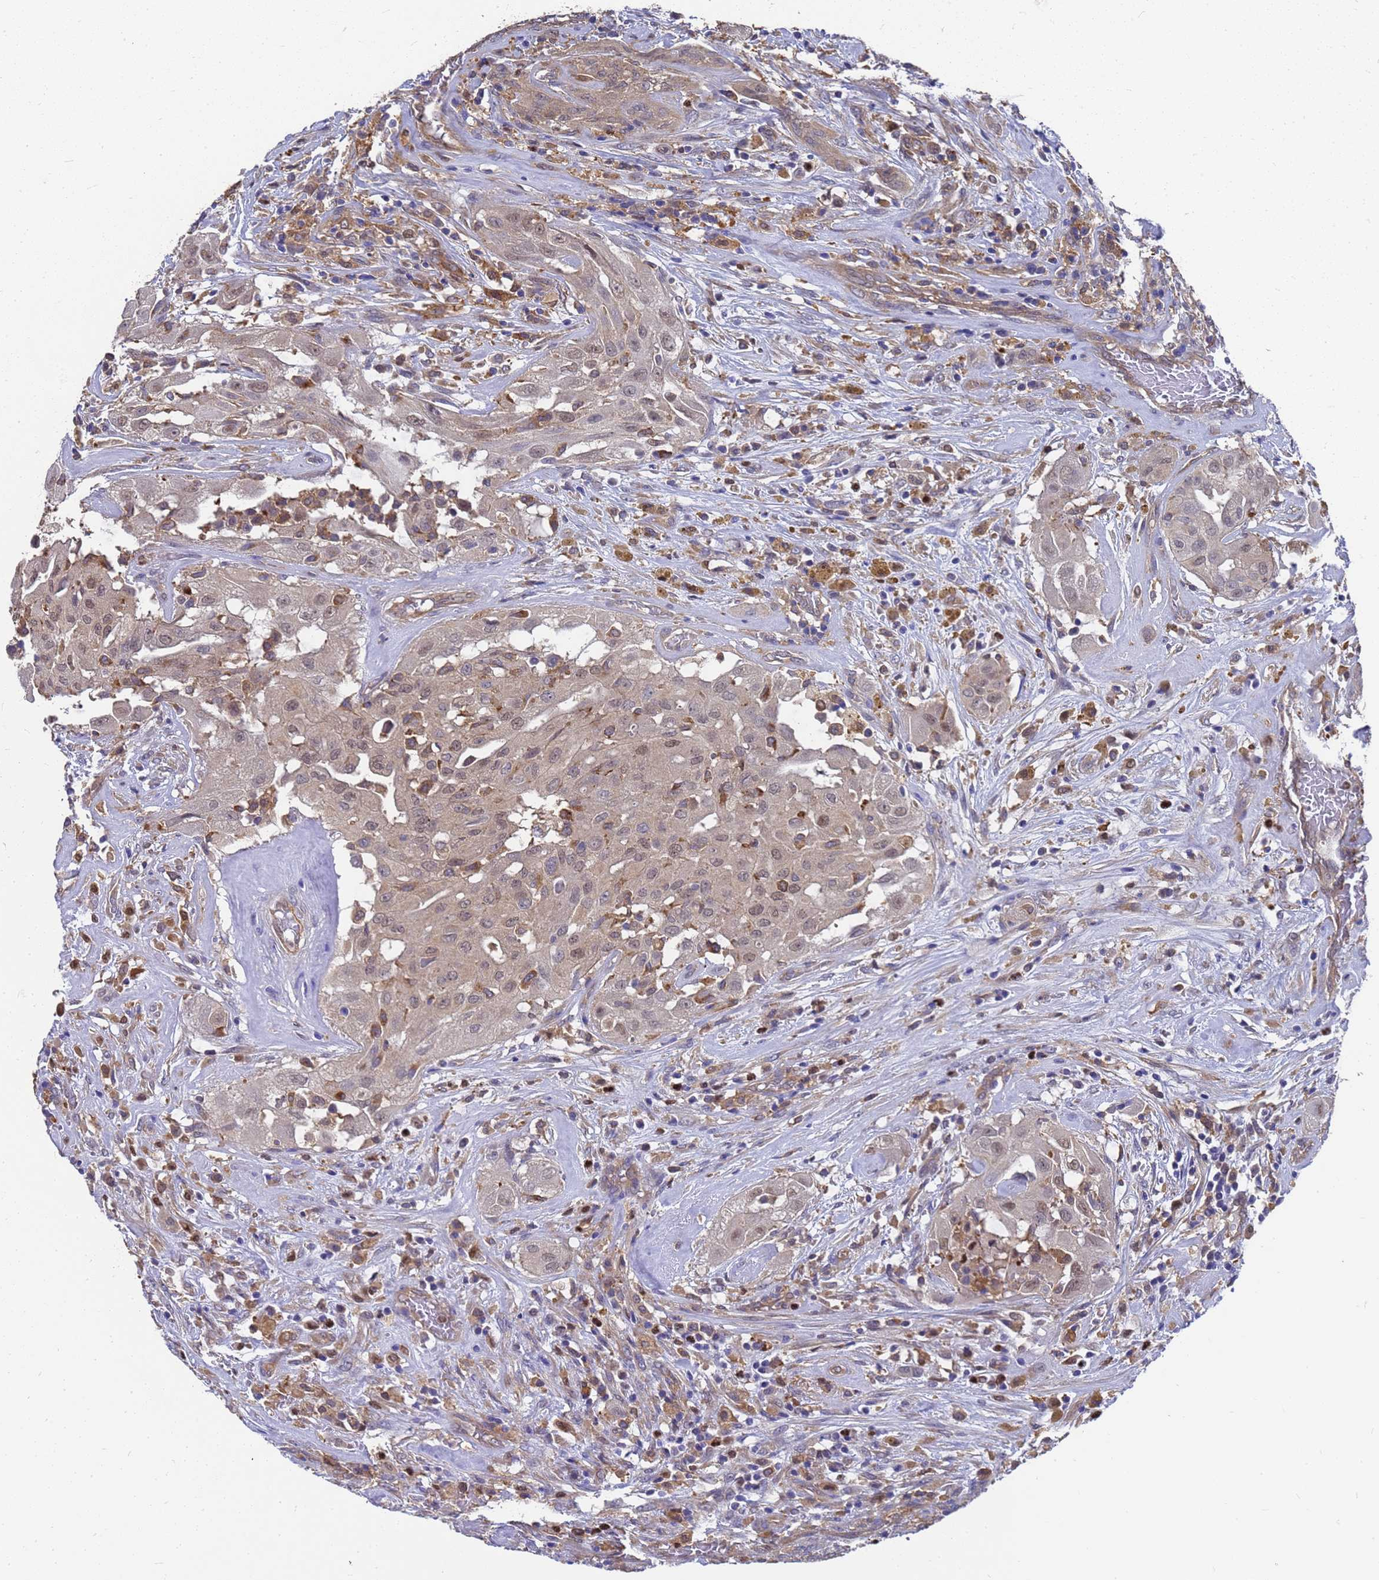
{"staining": {"intensity": "weak", "quantity": ">75%", "location": "cytoplasmic/membranous"}, "tissue": "thyroid cancer", "cell_type": "Tumor cells", "image_type": "cancer", "snomed": [{"axis": "morphology", "description": "Papillary adenocarcinoma, NOS"}, {"axis": "topography", "description": "Thyroid gland"}], "caption": "Thyroid cancer (papillary adenocarcinoma) was stained to show a protein in brown. There is low levels of weak cytoplasmic/membranous staining in approximately >75% of tumor cells. (DAB (3,3'-diaminobenzidine) IHC, brown staining for protein, blue staining for nuclei).", "gene": "SLC35E2B", "patient": {"sex": "female", "age": 59}}